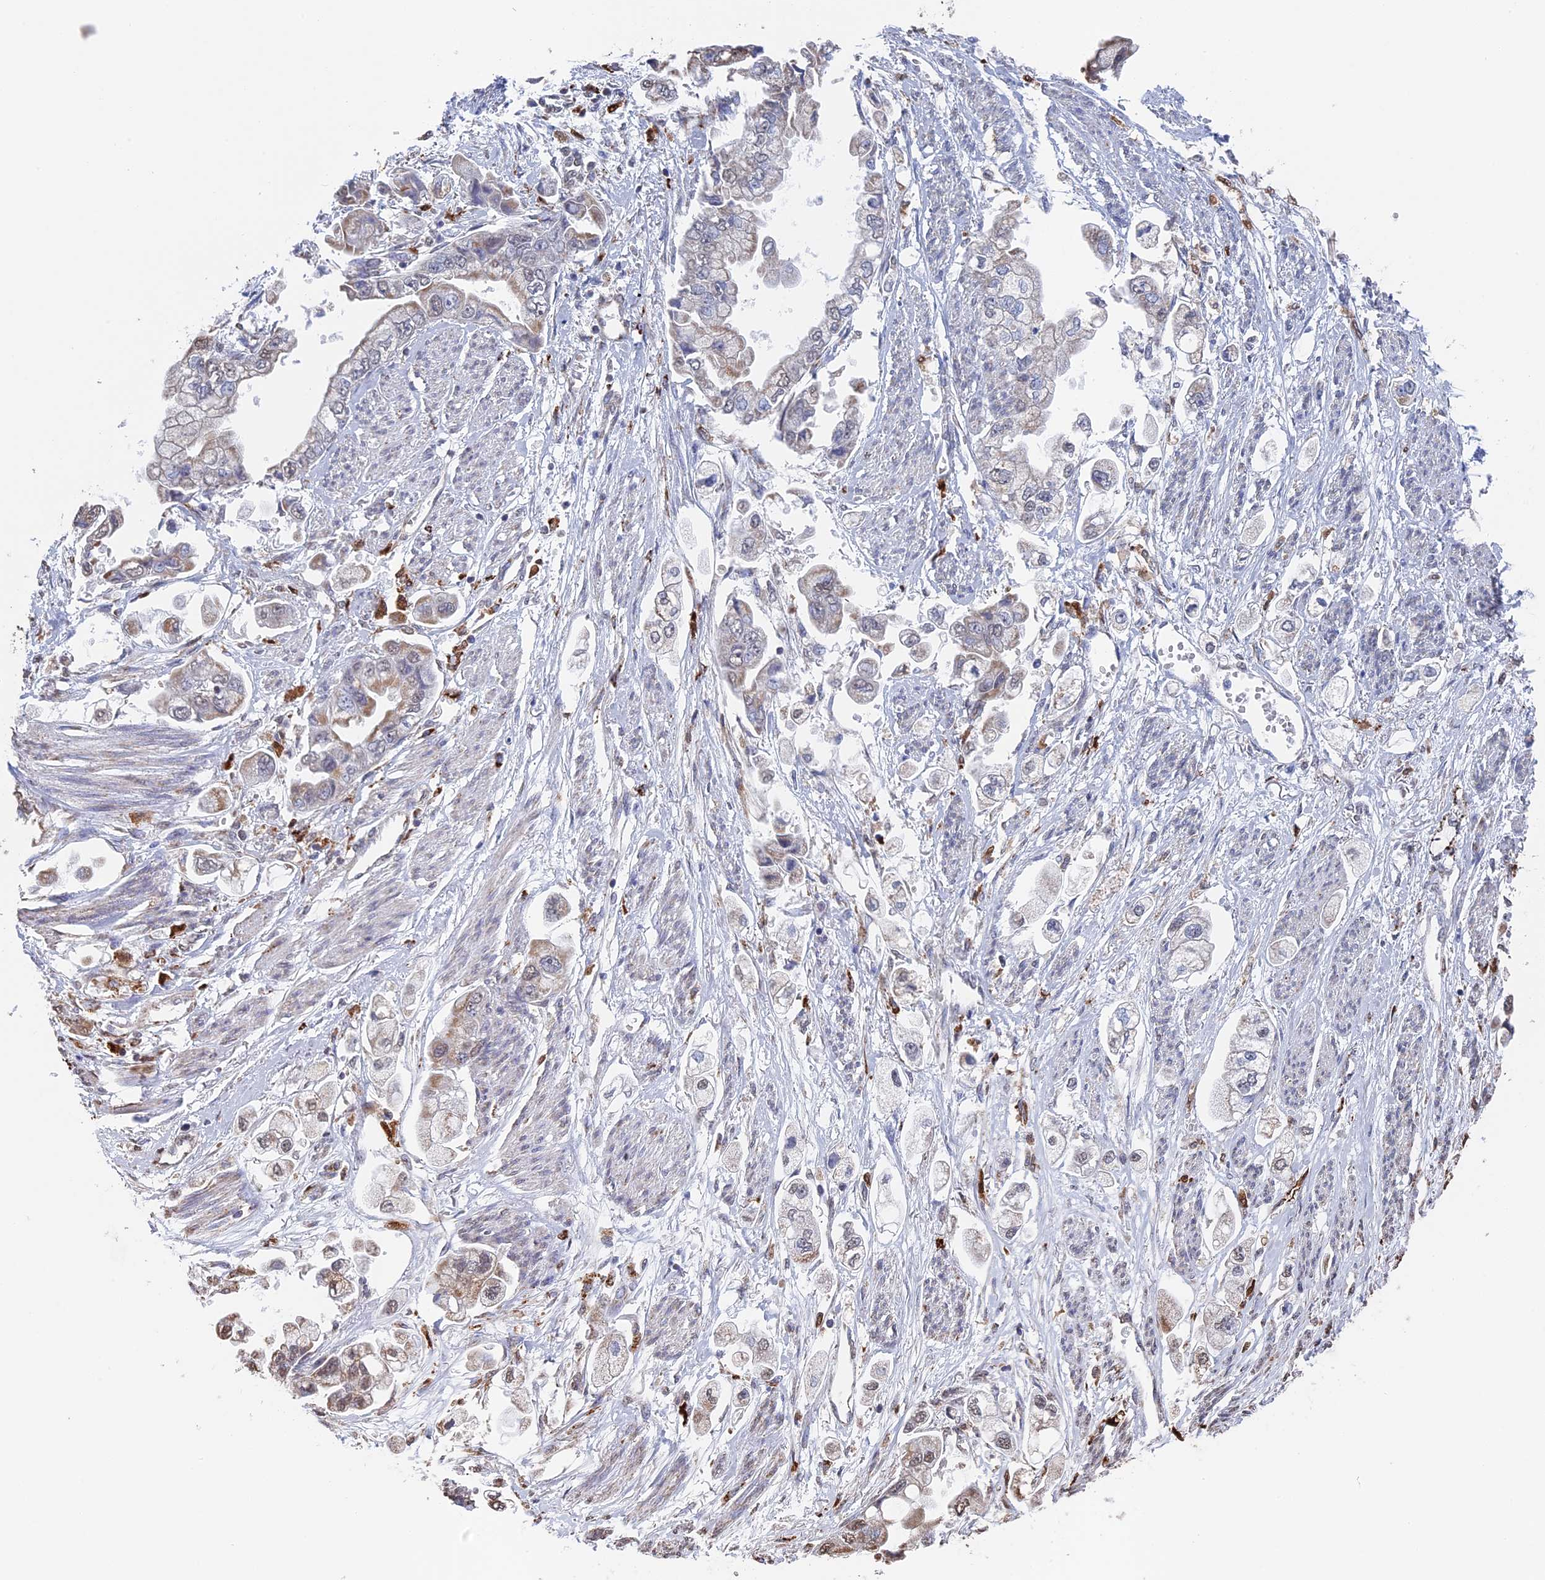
{"staining": {"intensity": "moderate", "quantity": "<25%", "location": "cytoplasmic/membranous"}, "tissue": "stomach cancer", "cell_type": "Tumor cells", "image_type": "cancer", "snomed": [{"axis": "morphology", "description": "Adenocarcinoma, NOS"}, {"axis": "topography", "description": "Stomach"}], "caption": "Stomach cancer was stained to show a protein in brown. There is low levels of moderate cytoplasmic/membranous expression in approximately <25% of tumor cells. The protein of interest is shown in brown color, while the nuclei are stained blue.", "gene": "SMG9", "patient": {"sex": "male", "age": 62}}